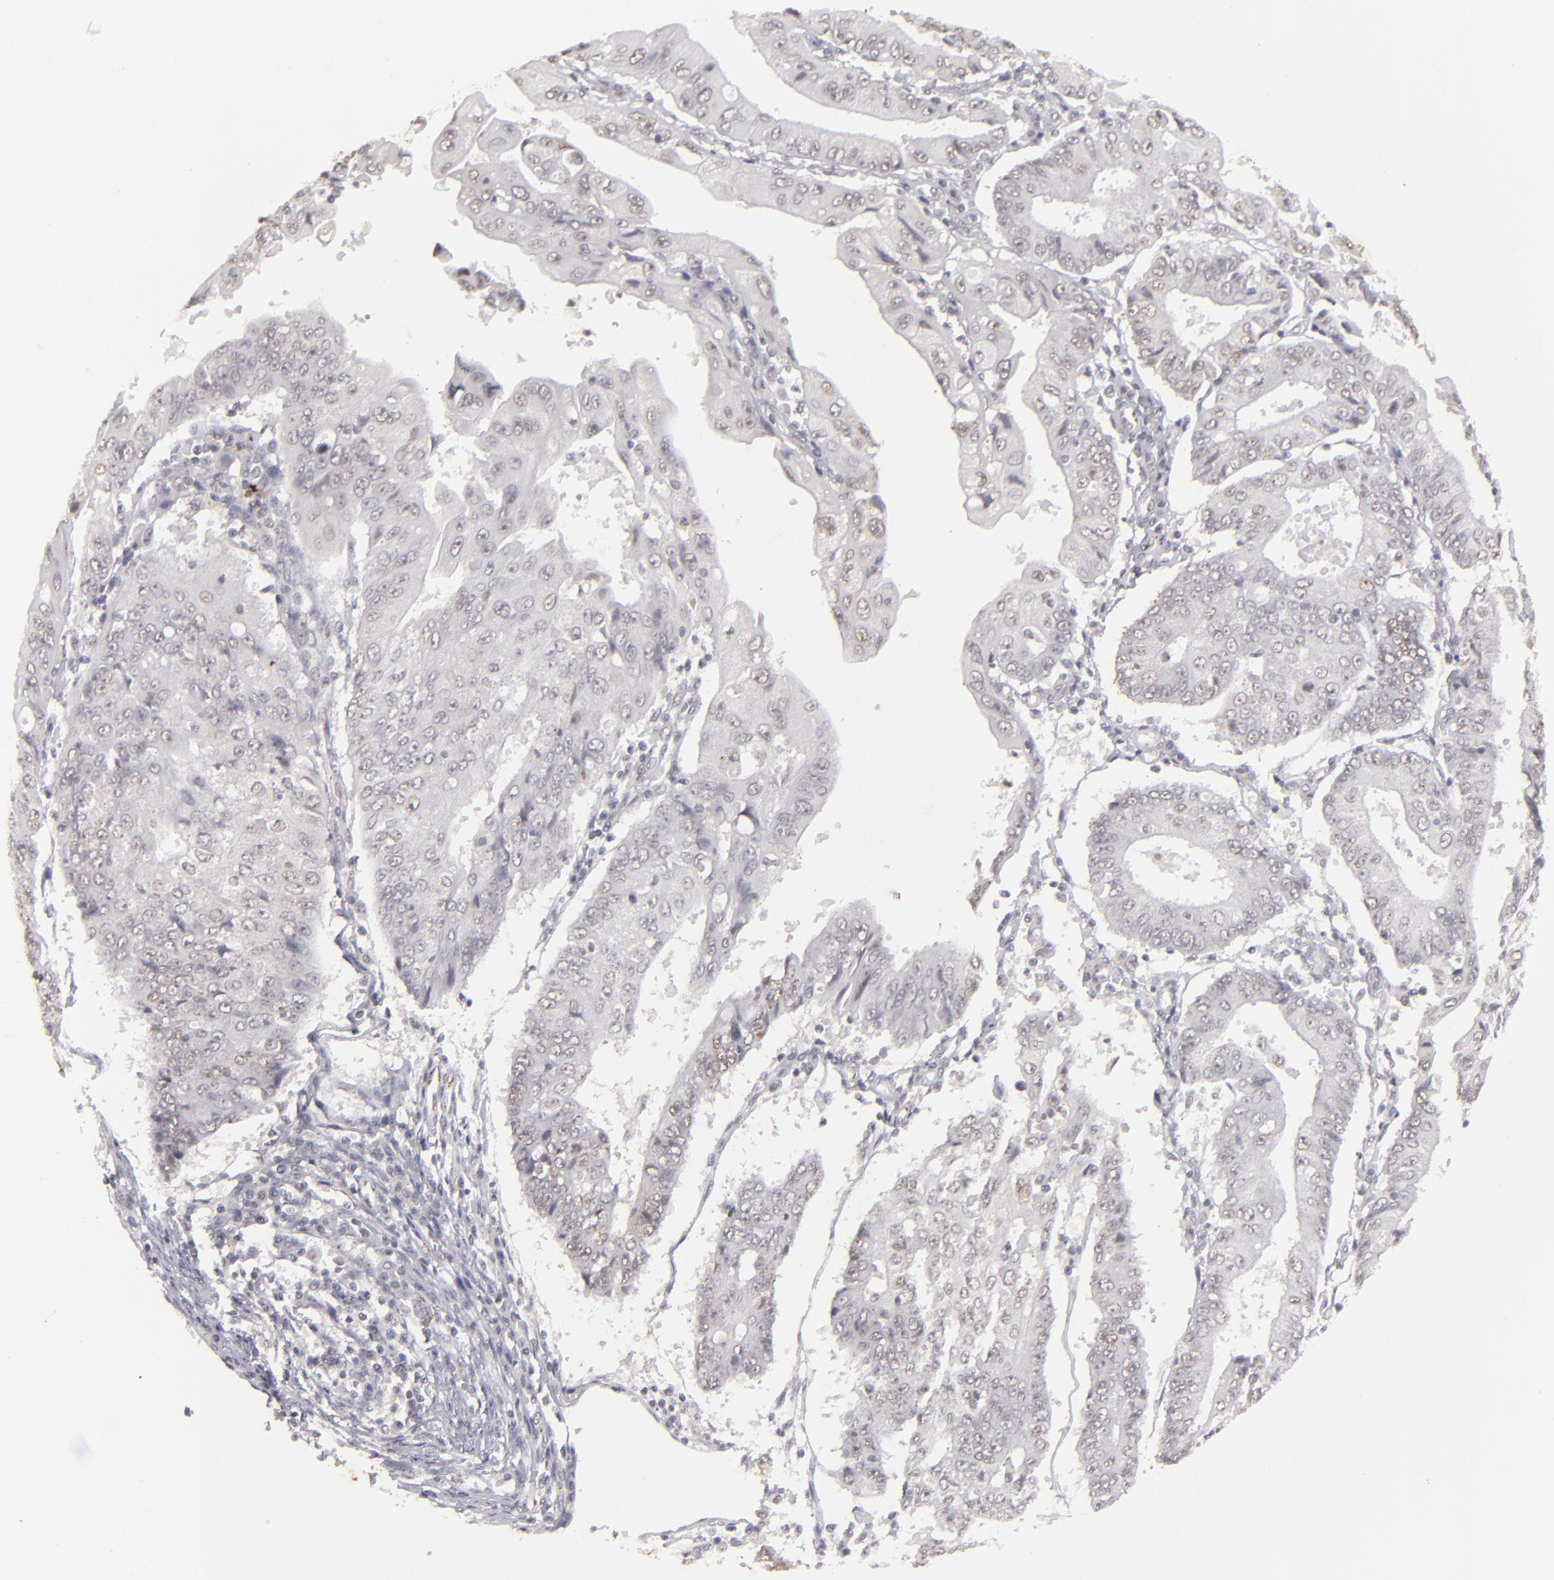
{"staining": {"intensity": "negative", "quantity": "none", "location": "none"}, "tissue": "endometrial cancer", "cell_type": "Tumor cells", "image_type": "cancer", "snomed": [{"axis": "morphology", "description": "Adenocarcinoma, NOS"}, {"axis": "topography", "description": "Endometrium"}], "caption": "A photomicrograph of endometrial adenocarcinoma stained for a protein demonstrates no brown staining in tumor cells.", "gene": "CBX3", "patient": {"sex": "female", "age": 75}}